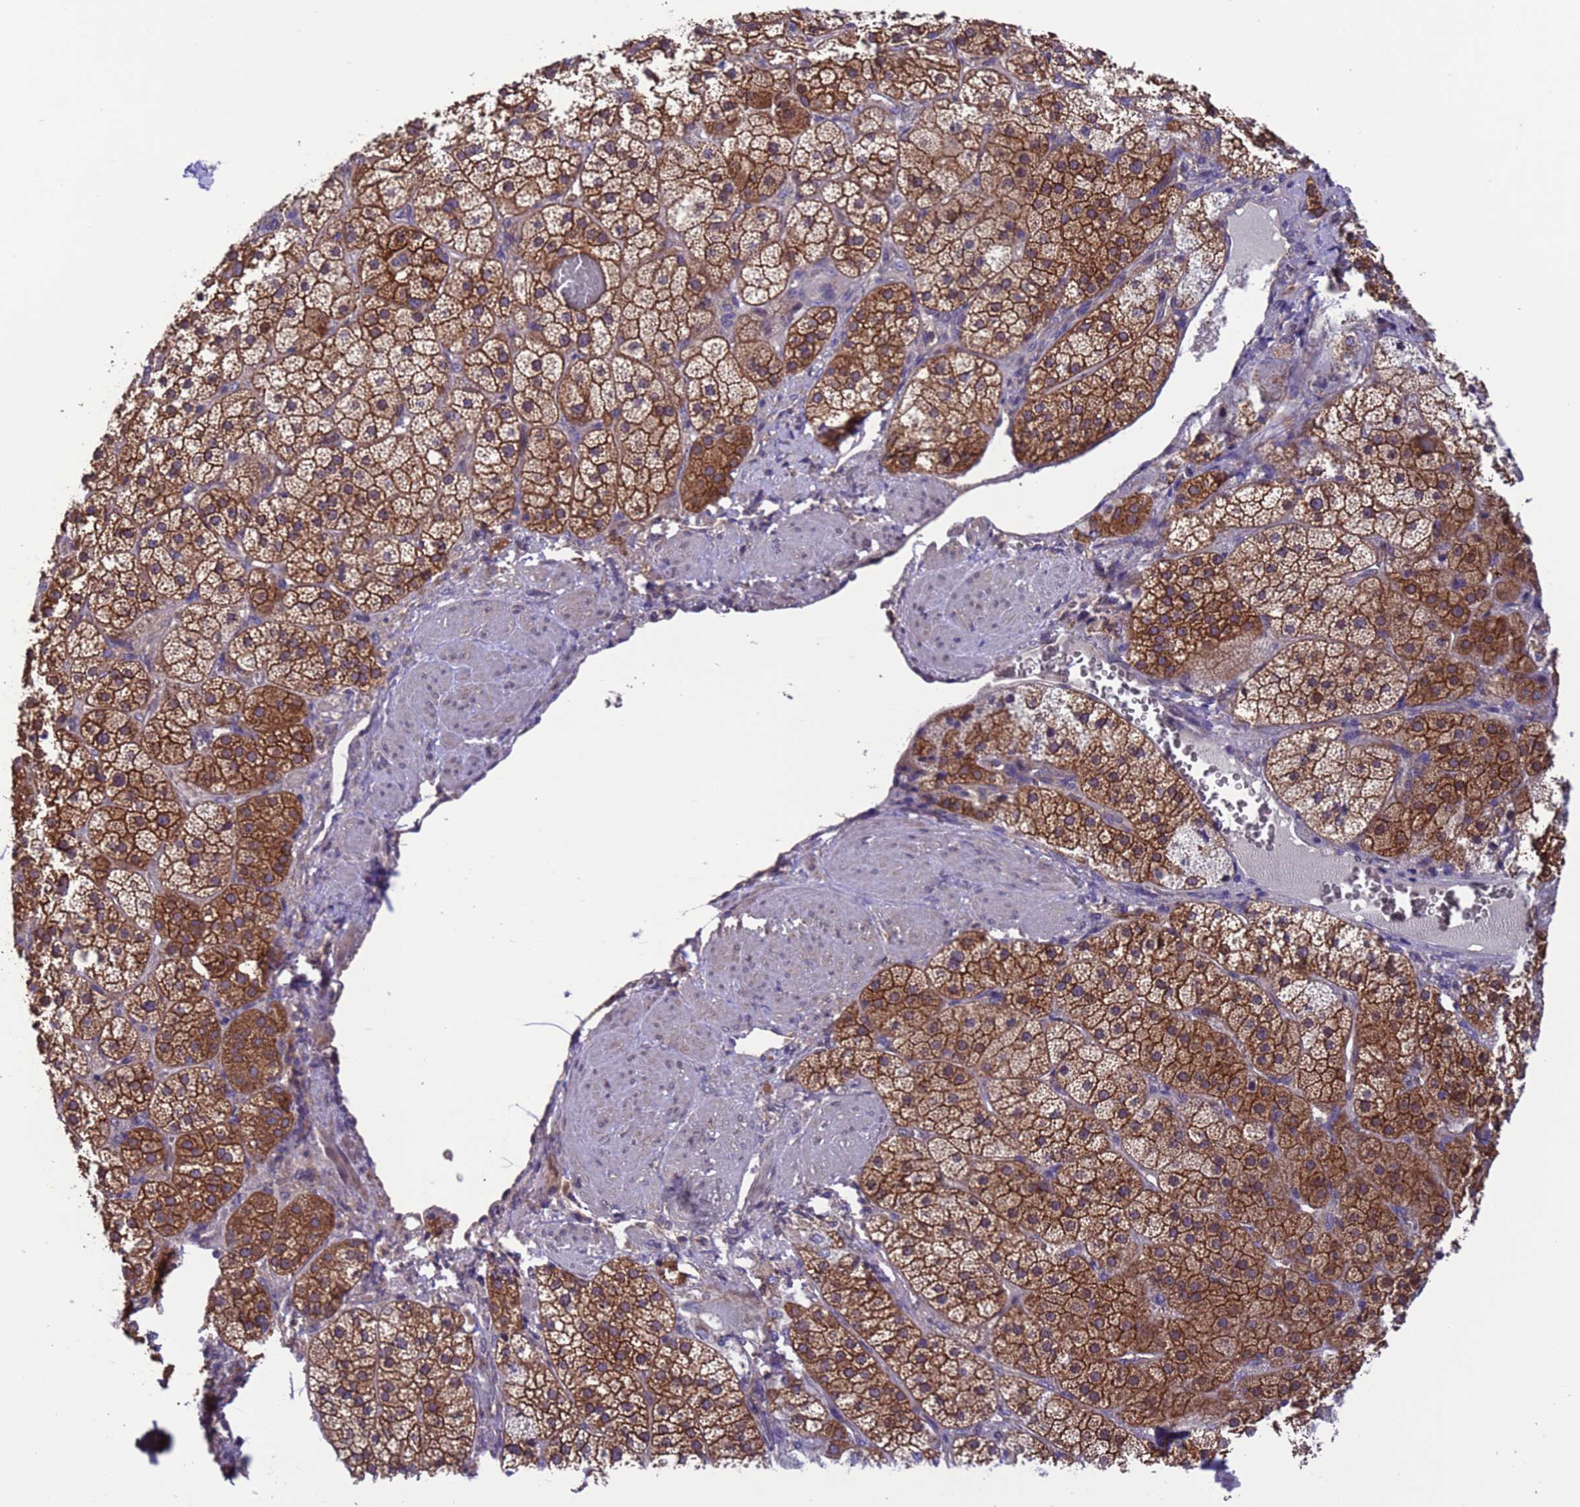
{"staining": {"intensity": "strong", "quantity": ">75%", "location": "cytoplasmic/membranous"}, "tissue": "adrenal gland", "cell_type": "Glandular cells", "image_type": "normal", "snomed": [{"axis": "morphology", "description": "Normal tissue, NOS"}, {"axis": "topography", "description": "Adrenal gland"}], "caption": "Adrenal gland stained with DAB immunohistochemistry demonstrates high levels of strong cytoplasmic/membranous staining in approximately >75% of glandular cells. (Stains: DAB (3,3'-diaminobenzidine) in brown, nuclei in blue, Microscopy: brightfield microscopy at high magnification).", "gene": "ARHGAP12", "patient": {"sex": "male", "age": 57}}